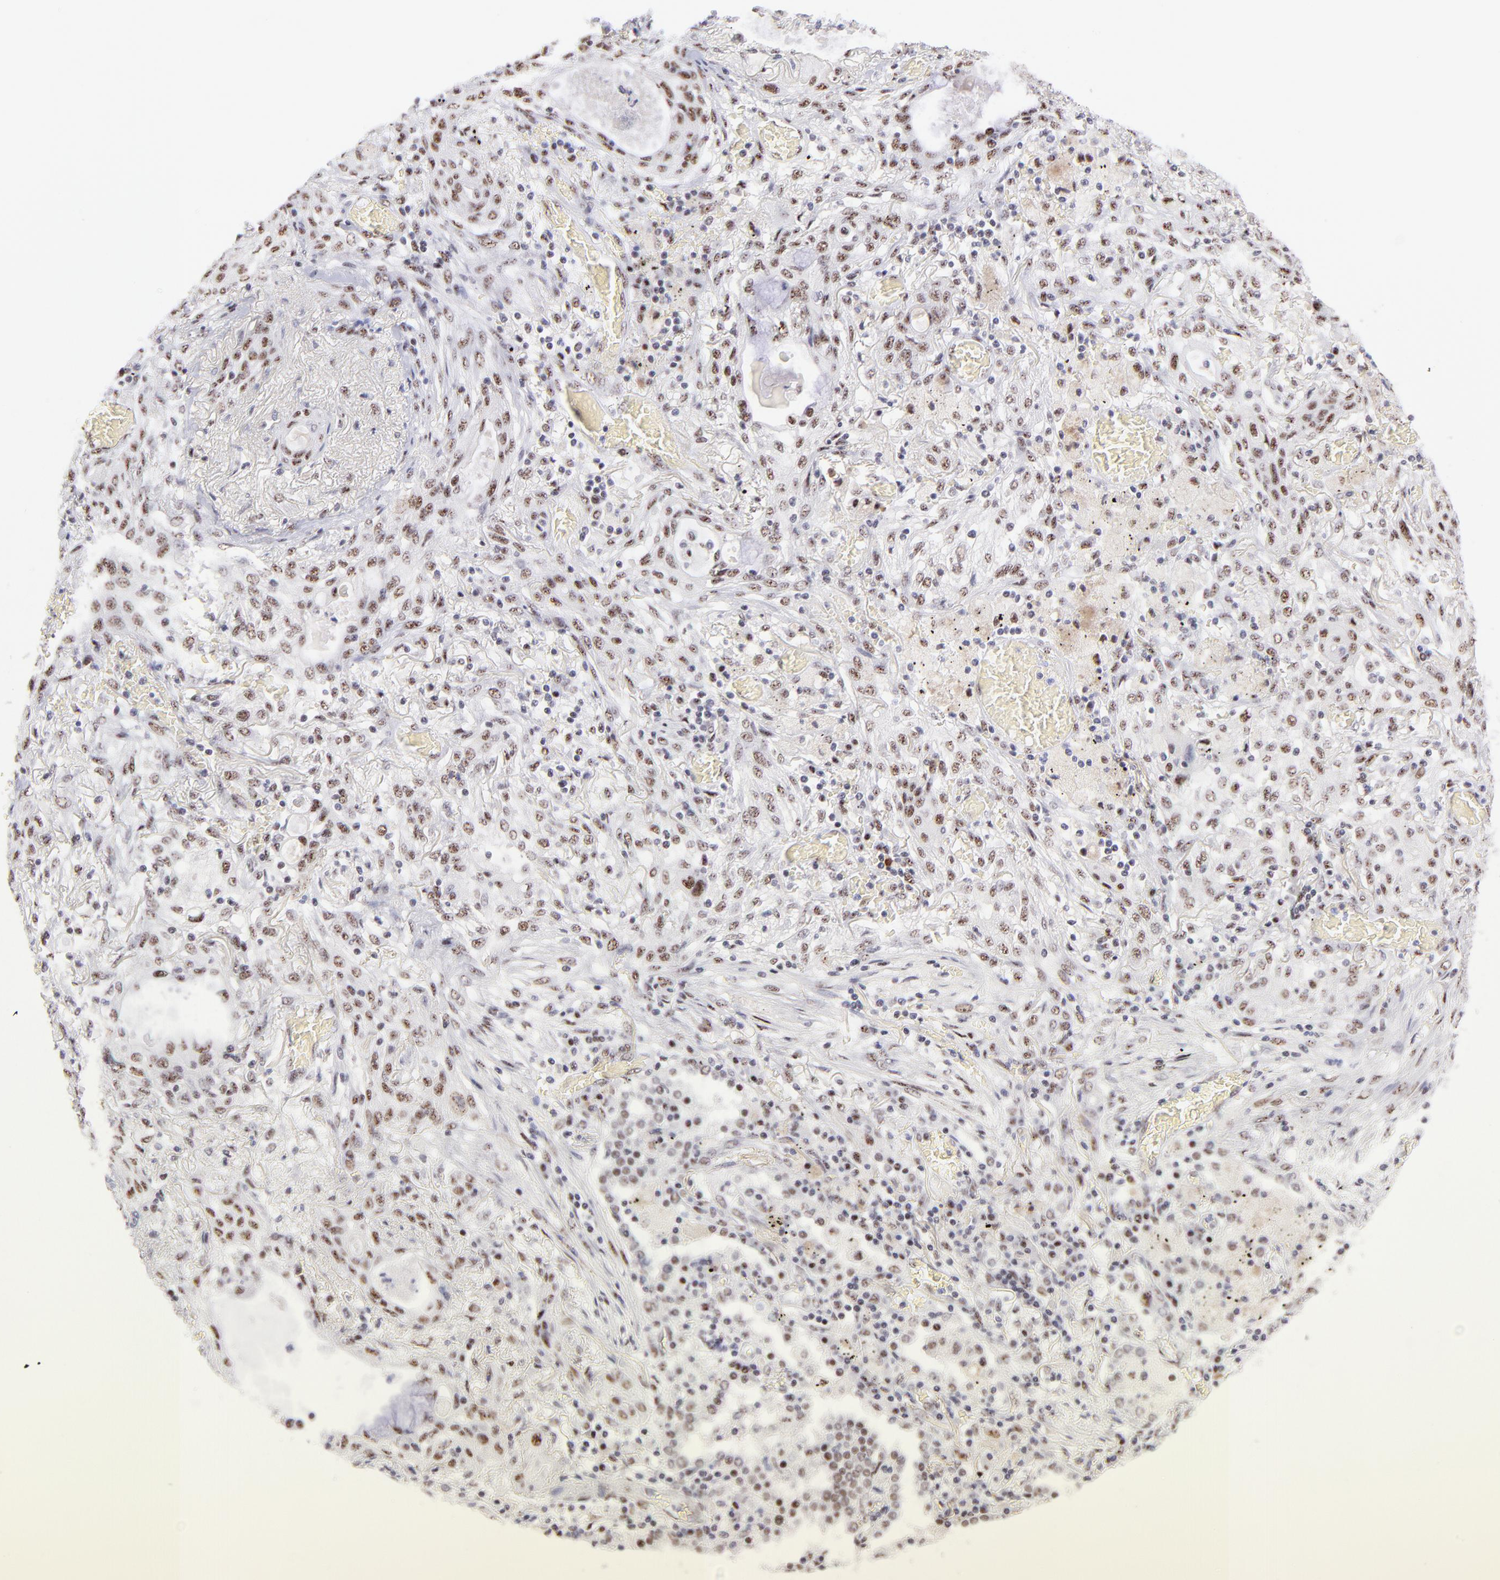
{"staining": {"intensity": "moderate", "quantity": ">75%", "location": "nuclear"}, "tissue": "lung cancer", "cell_type": "Tumor cells", "image_type": "cancer", "snomed": [{"axis": "morphology", "description": "Squamous cell carcinoma, NOS"}, {"axis": "topography", "description": "Lung"}], "caption": "Immunohistochemical staining of human lung squamous cell carcinoma displays moderate nuclear protein expression in about >75% of tumor cells. (IHC, brightfield microscopy, high magnification).", "gene": "CDC25C", "patient": {"sex": "female", "age": 47}}